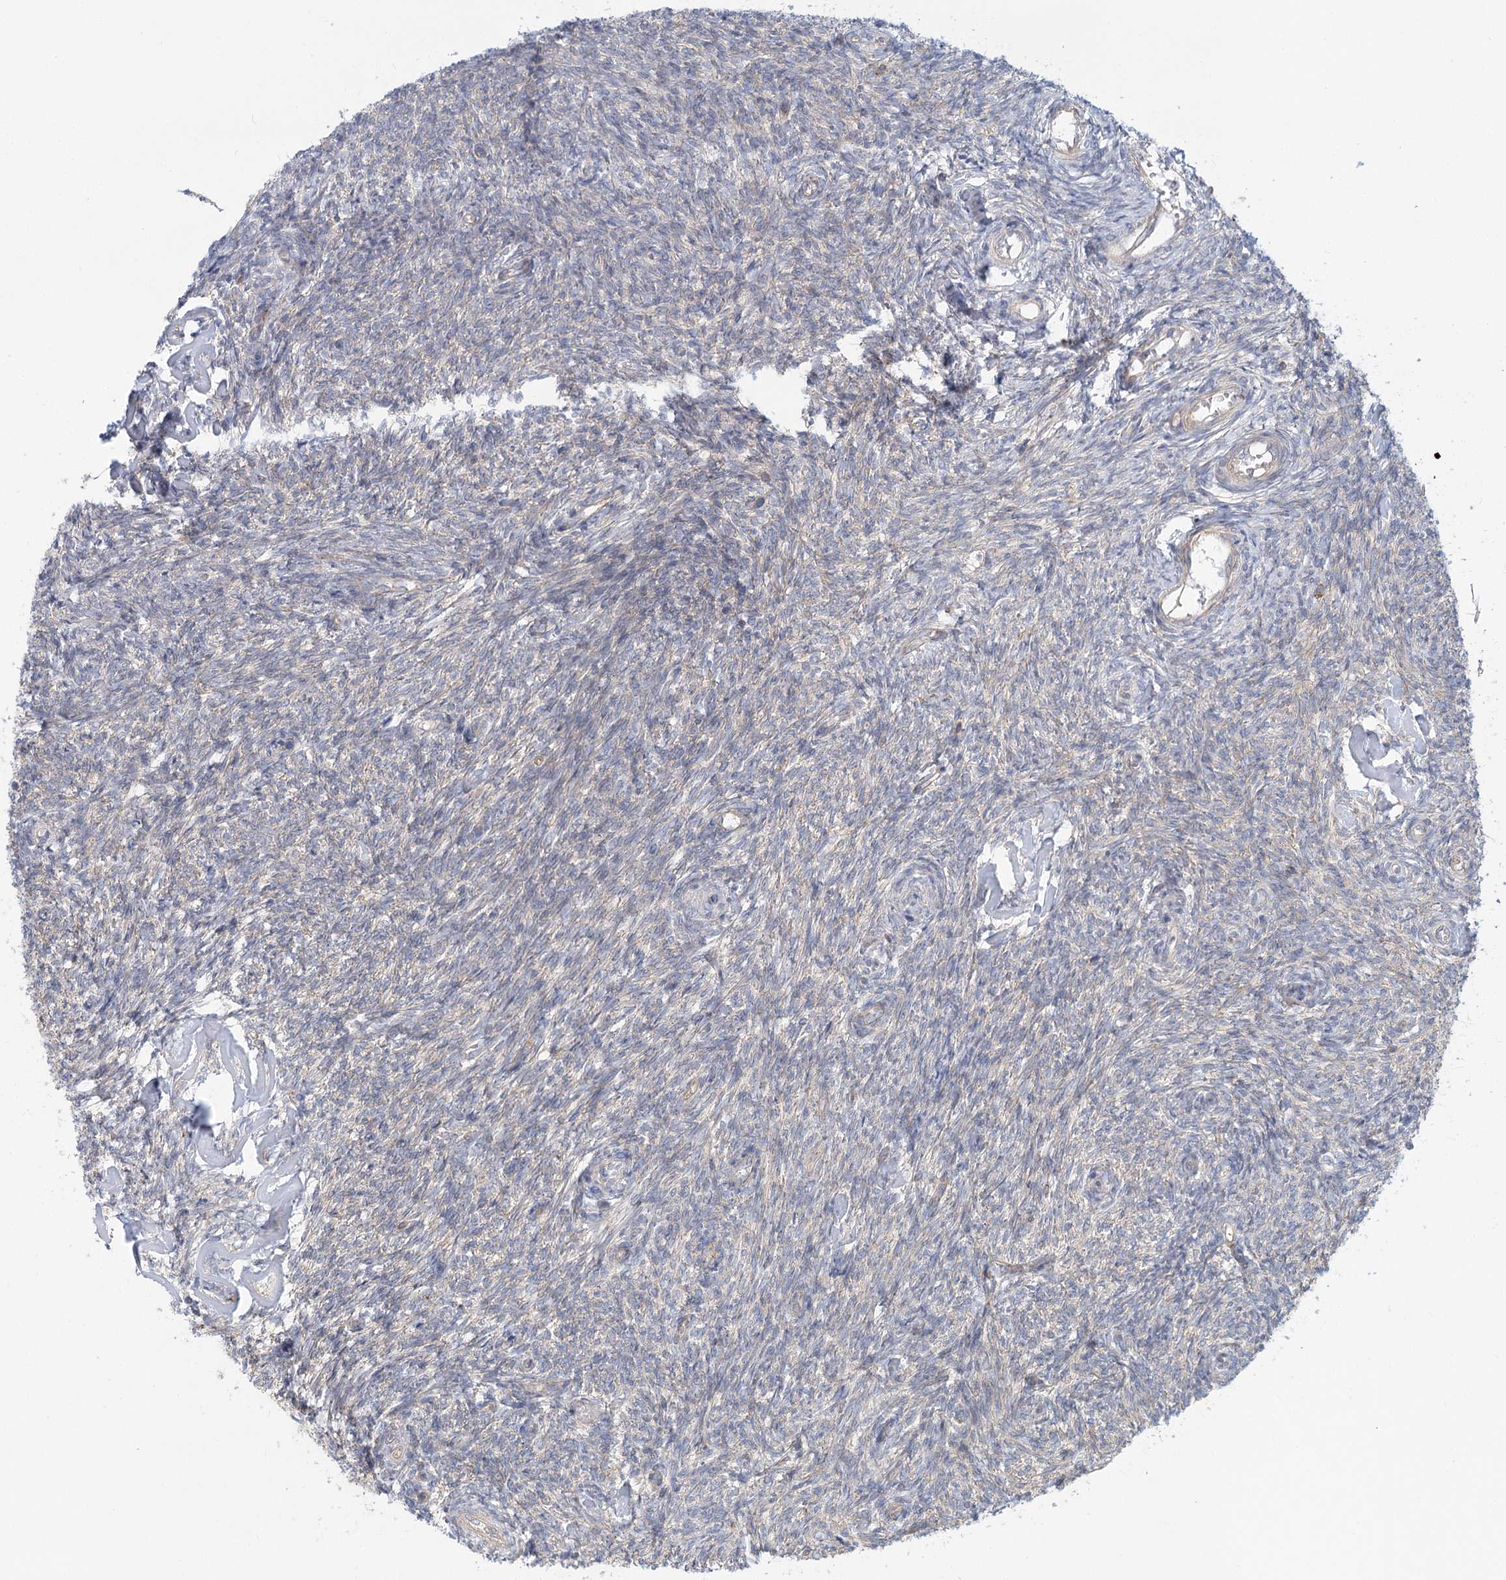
{"staining": {"intensity": "negative", "quantity": "none", "location": "none"}, "tissue": "ovary", "cell_type": "Ovarian stroma cells", "image_type": "normal", "snomed": [{"axis": "morphology", "description": "Normal tissue, NOS"}, {"axis": "topography", "description": "Ovary"}], "caption": "High magnification brightfield microscopy of normal ovary stained with DAB (brown) and counterstained with hematoxylin (blue): ovarian stroma cells show no significant staining. (DAB immunohistochemistry (IHC) visualized using brightfield microscopy, high magnification).", "gene": "UMPS", "patient": {"sex": "female", "age": 44}}